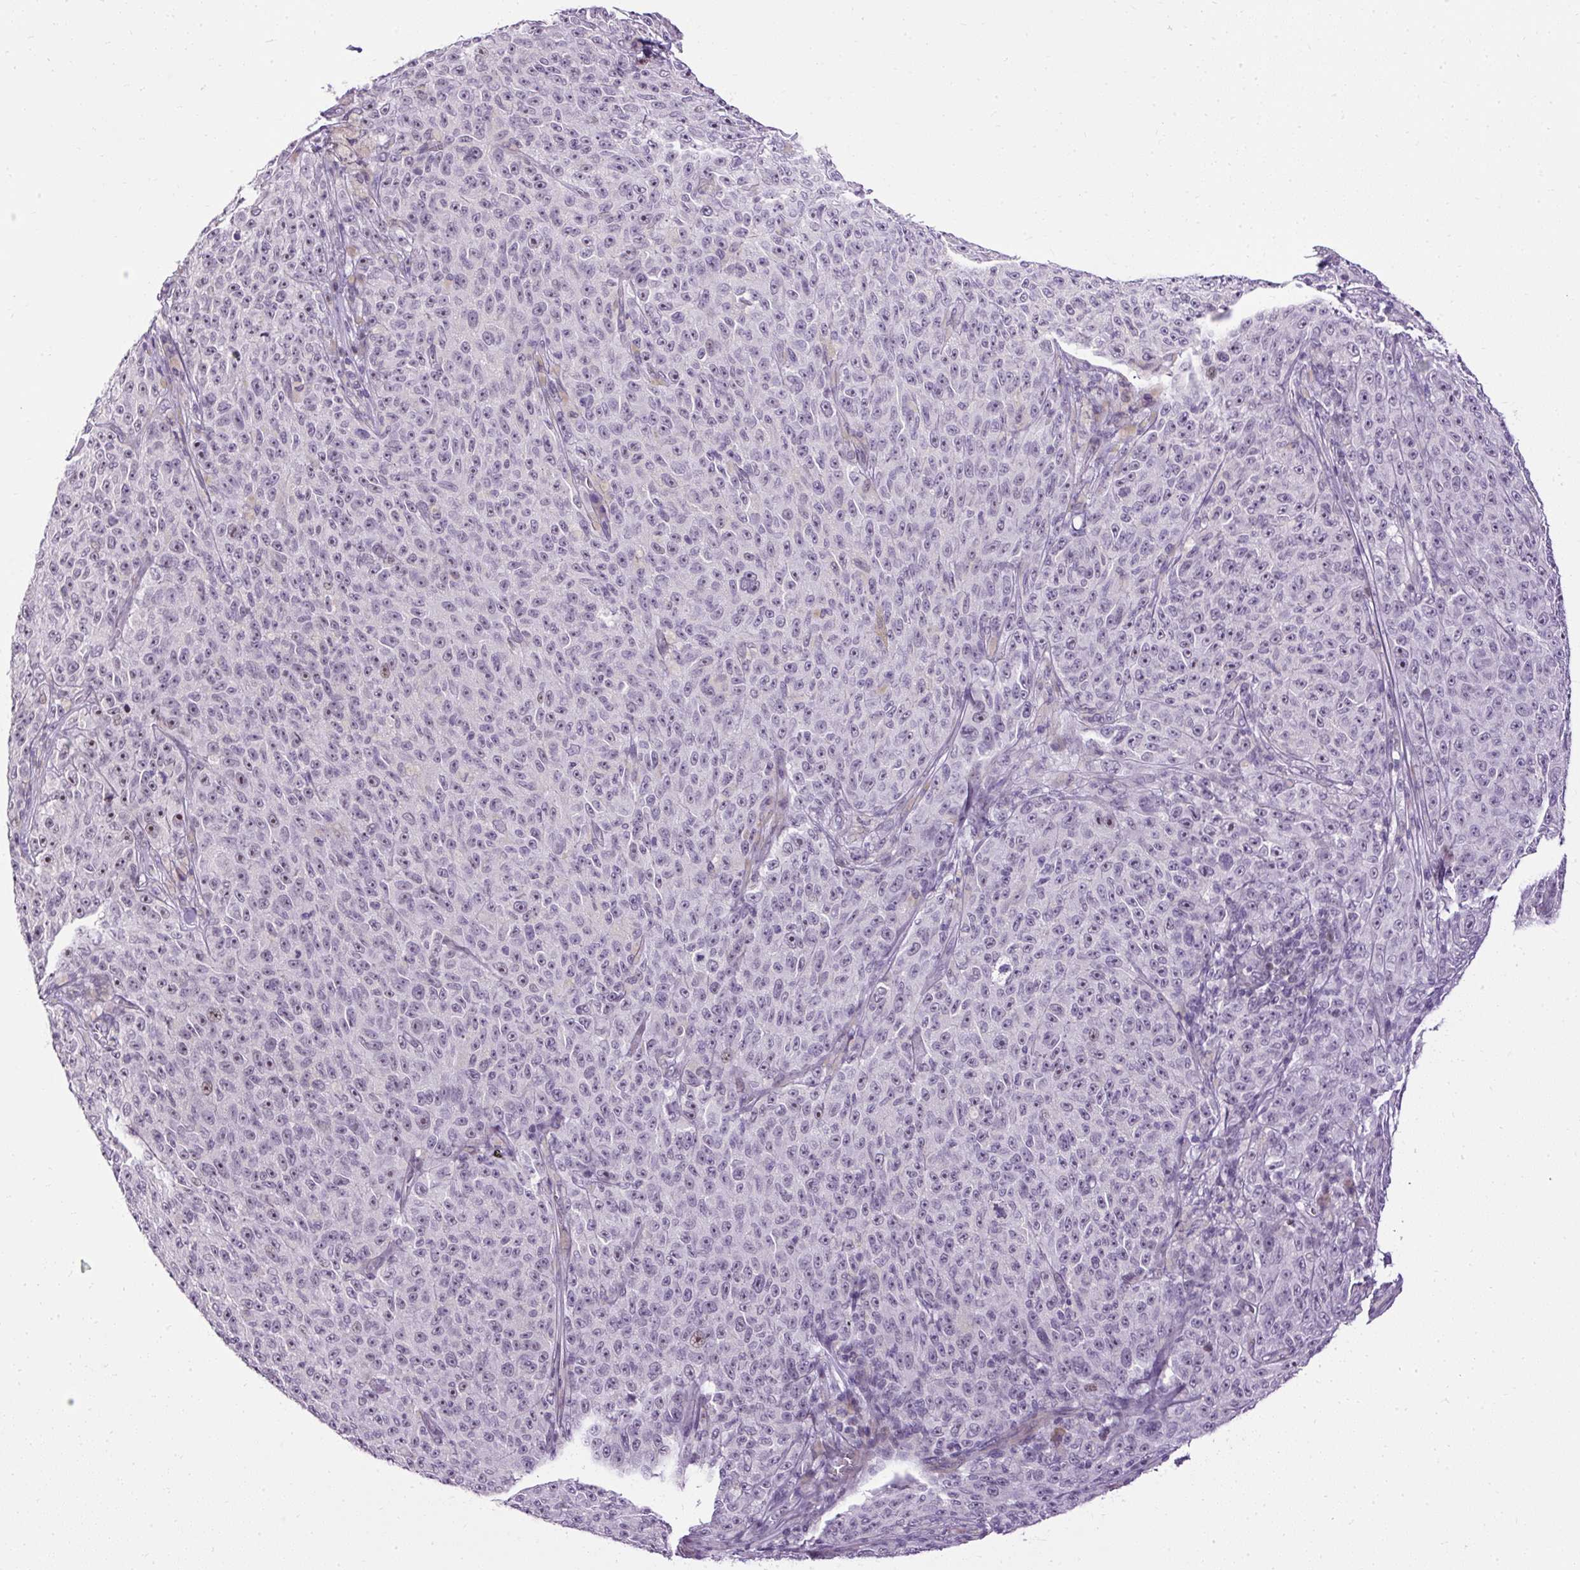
{"staining": {"intensity": "weak", "quantity": "<25%", "location": "nuclear"}, "tissue": "melanoma", "cell_type": "Tumor cells", "image_type": "cancer", "snomed": [{"axis": "morphology", "description": "Malignant melanoma, NOS"}, {"axis": "topography", "description": "Skin"}], "caption": "Immunohistochemistry (IHC) photomicrograph of melanoma stained for a protein (brown), which exhibits no staining in tumor cells.", "gene": "ARHGEF18", "patient": {"sex": "female", "age": 82}}